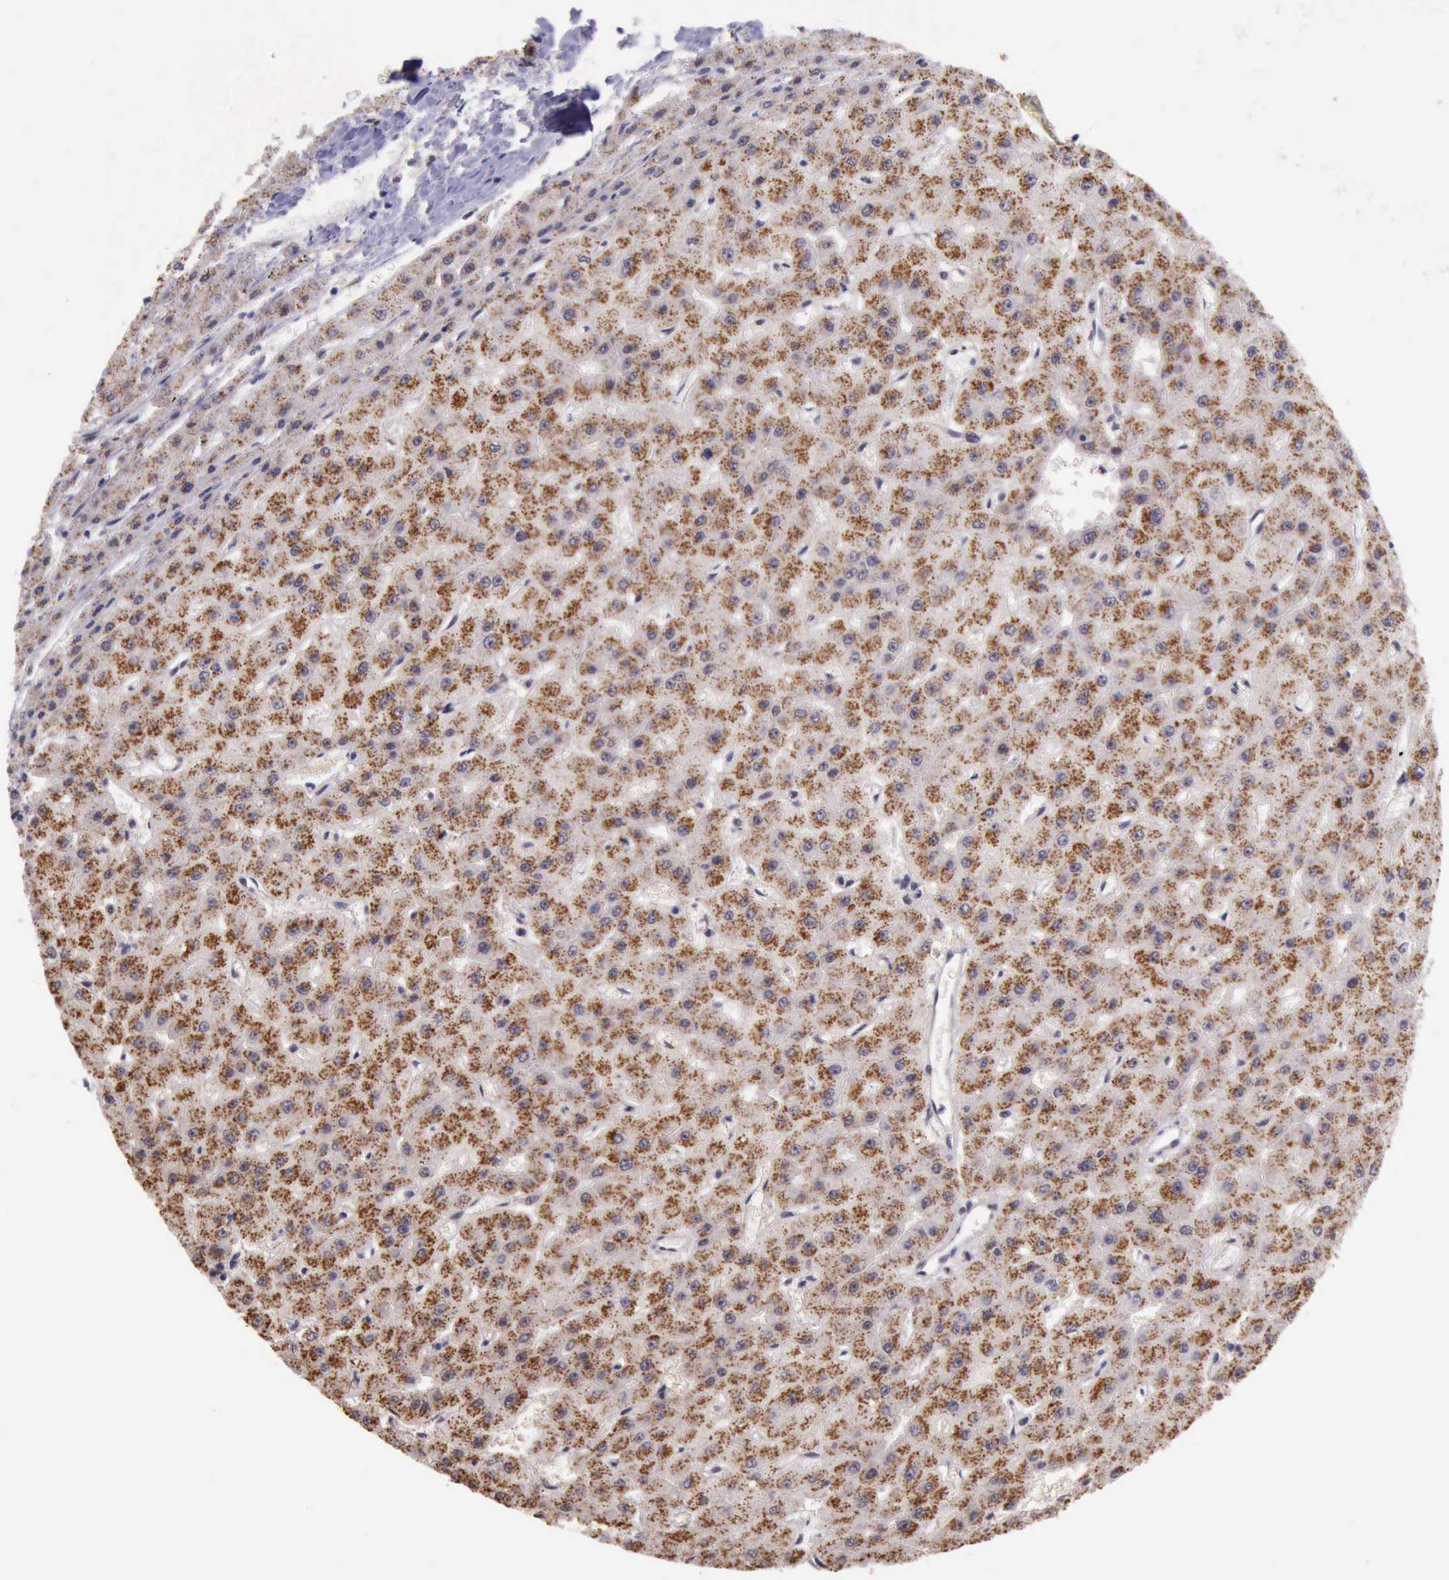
{"staining": {"intensity": "moderate", "quantity": ">75%", "location": "cytoplasmic/membranous"}, "tissue": "liver cancer", "cell_type": "Tumor cells", "image_type": "cancer", "snomed": [{"axis": "morphology", "description": "Carcinoma, Hepatocellular, NOS"}, {"axis": "topography", "description": "Liver"}], "caption": "Tumor cells display moderate cytoplasmic/membranous staining in about >75% of cells in liver hepatocellular carcinoma. Nuclei are stained in blue.", "gene": "PRPF39", "patient": {"sex": "female", "age": 52}}